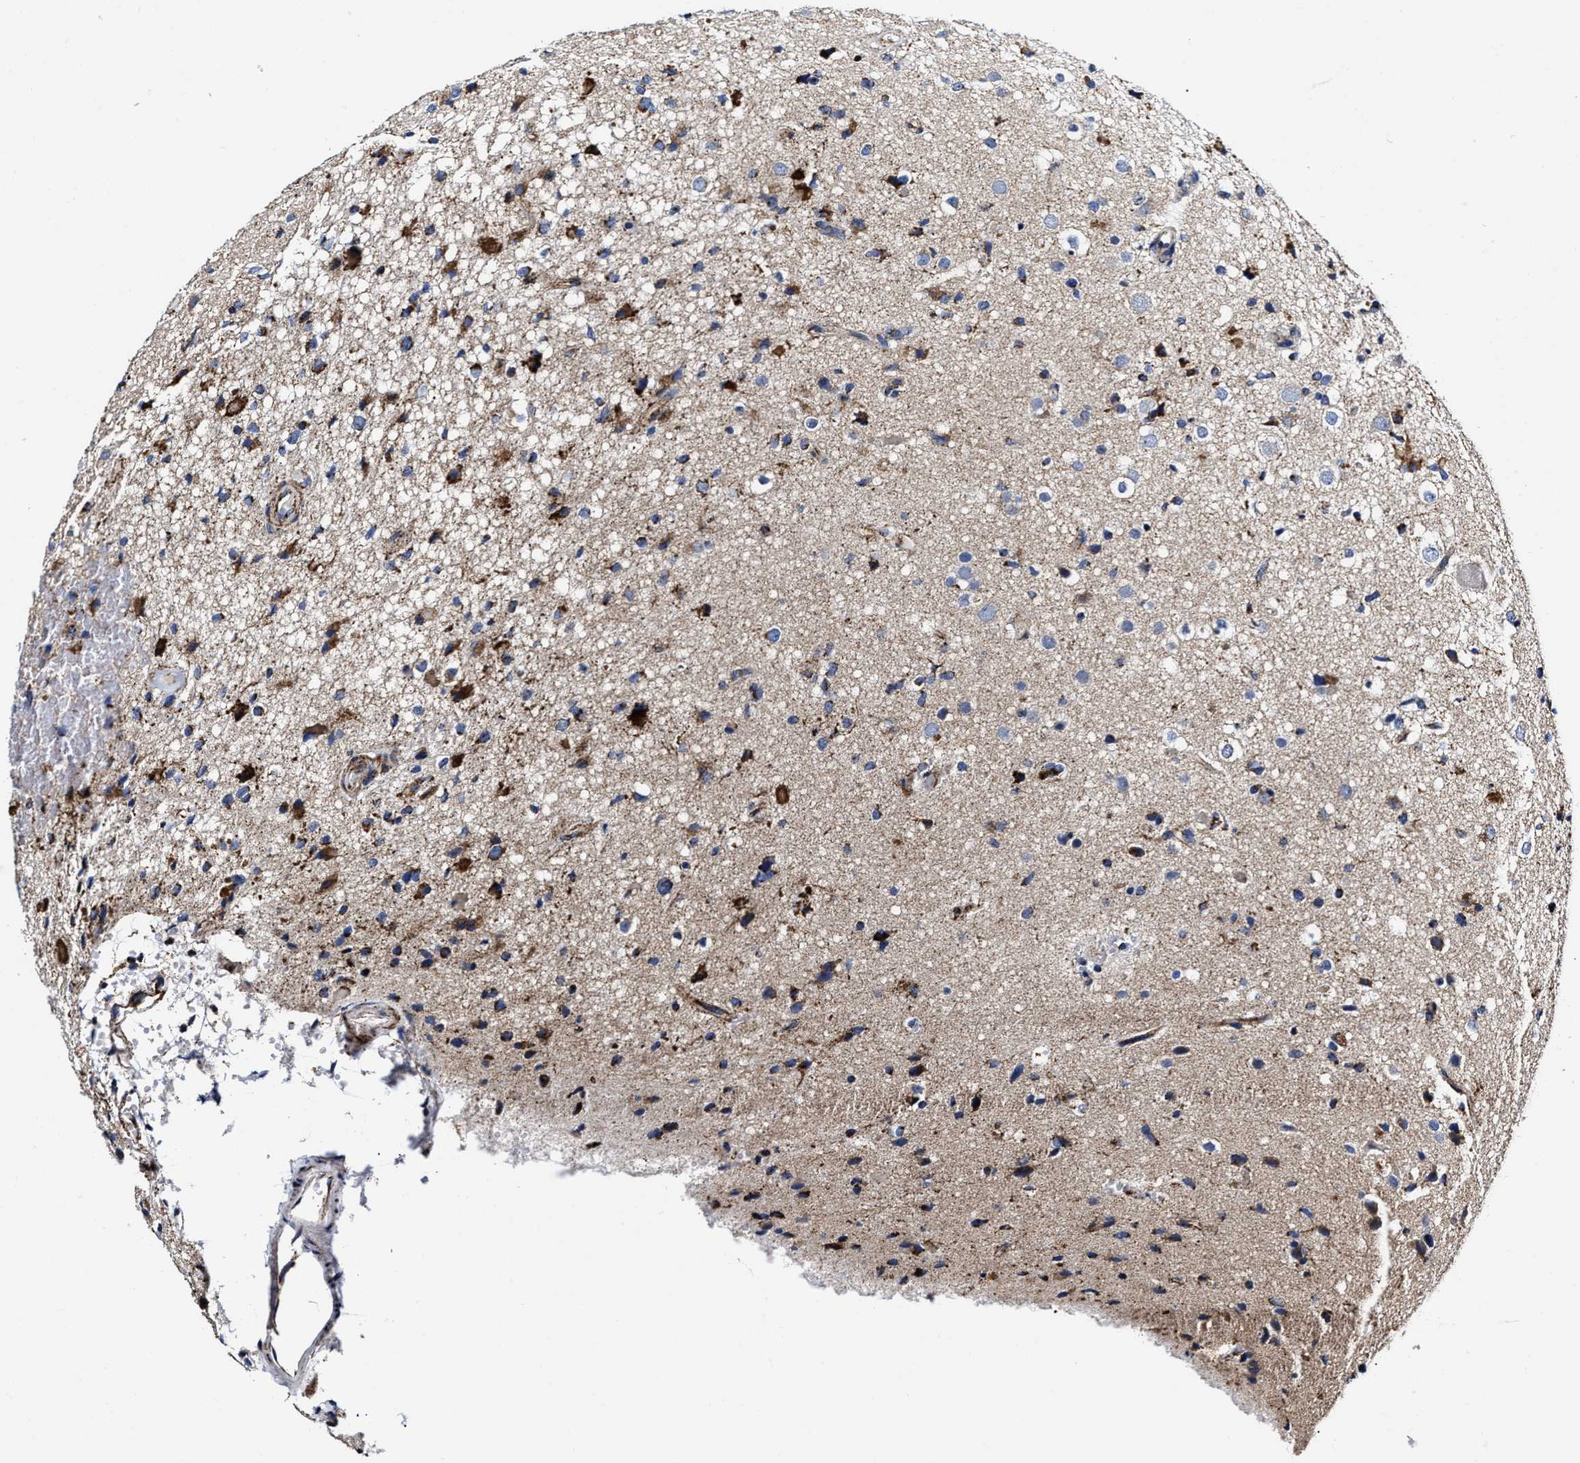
{"staining": {"intensity": "strong", "quantity": "25%-75%", "location": "cytoplasmic/membranous"}, "tissue": "glioma", "cell_type": "Tumor cells", "image_type": "cancer", "snomed": [{"axis": "morphology", "description": "Glioma, malignant, High grade"}, {"axis": "topography", "description": "Brain"}], "caption": "Protein staining of malignant glioma (high-grade) tissue displays strong cytoplasmic/membranous expression in approximately 25%-75% of tumor cells.", "gene": "HINT2", "patient": {"sex": "male", "age": 33}}